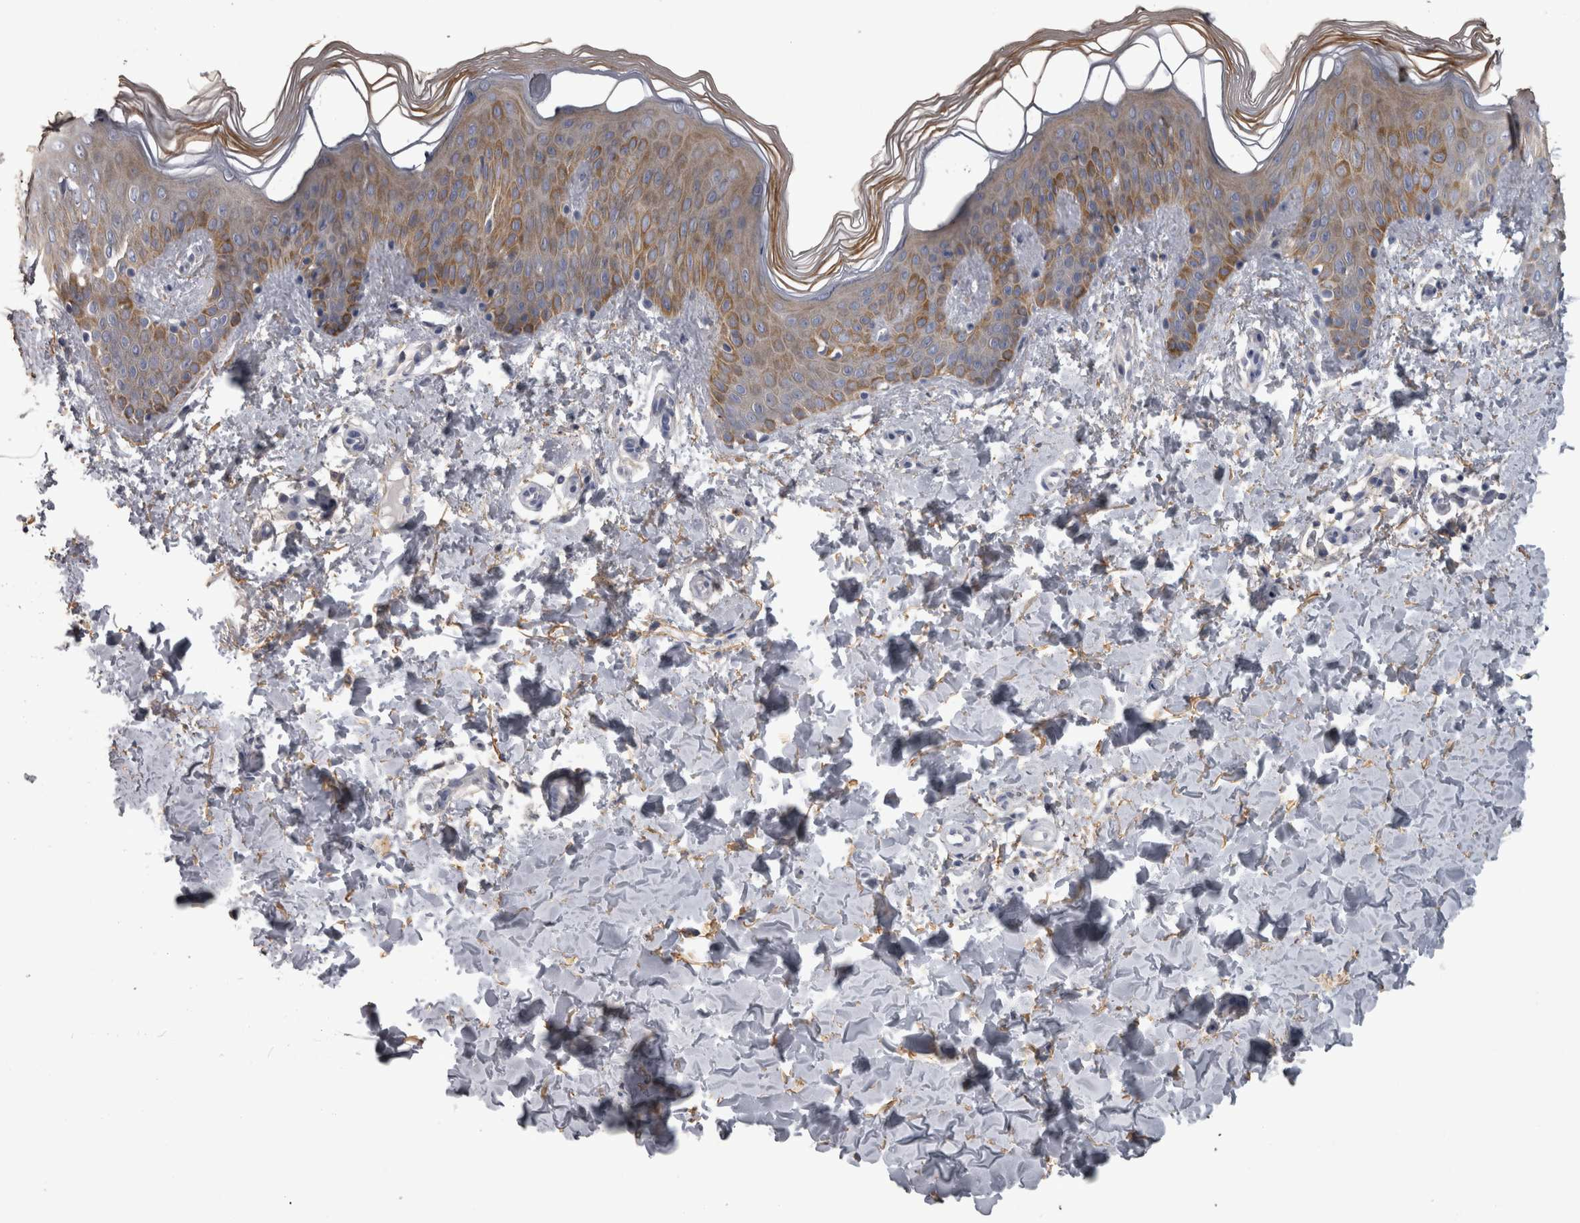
{"staining": {"intensity": "weak", "quantity": "25%-75%", "location": "cytoplasmic/membranous"}, "tissue": "skin", "cell_type": "Fibroblasts", "image_type": "normal", "snomed": [{"axis": "morphology", "description": "Normal tissue, NOS"}, {"axis": "morphology", "description": "Neoplasm, benign, NOS"}, {"axis": "topography", "description": "Skin"}, {"axis": "topography", "description": "Soft tissue"}], "caption": "A brown stain labels weak cytoplasmic/membranous staining of a protein in fibroblasts of normal skin.", "gene": "EFEMP2", "patient": {"sex": "male", "age": 26}}